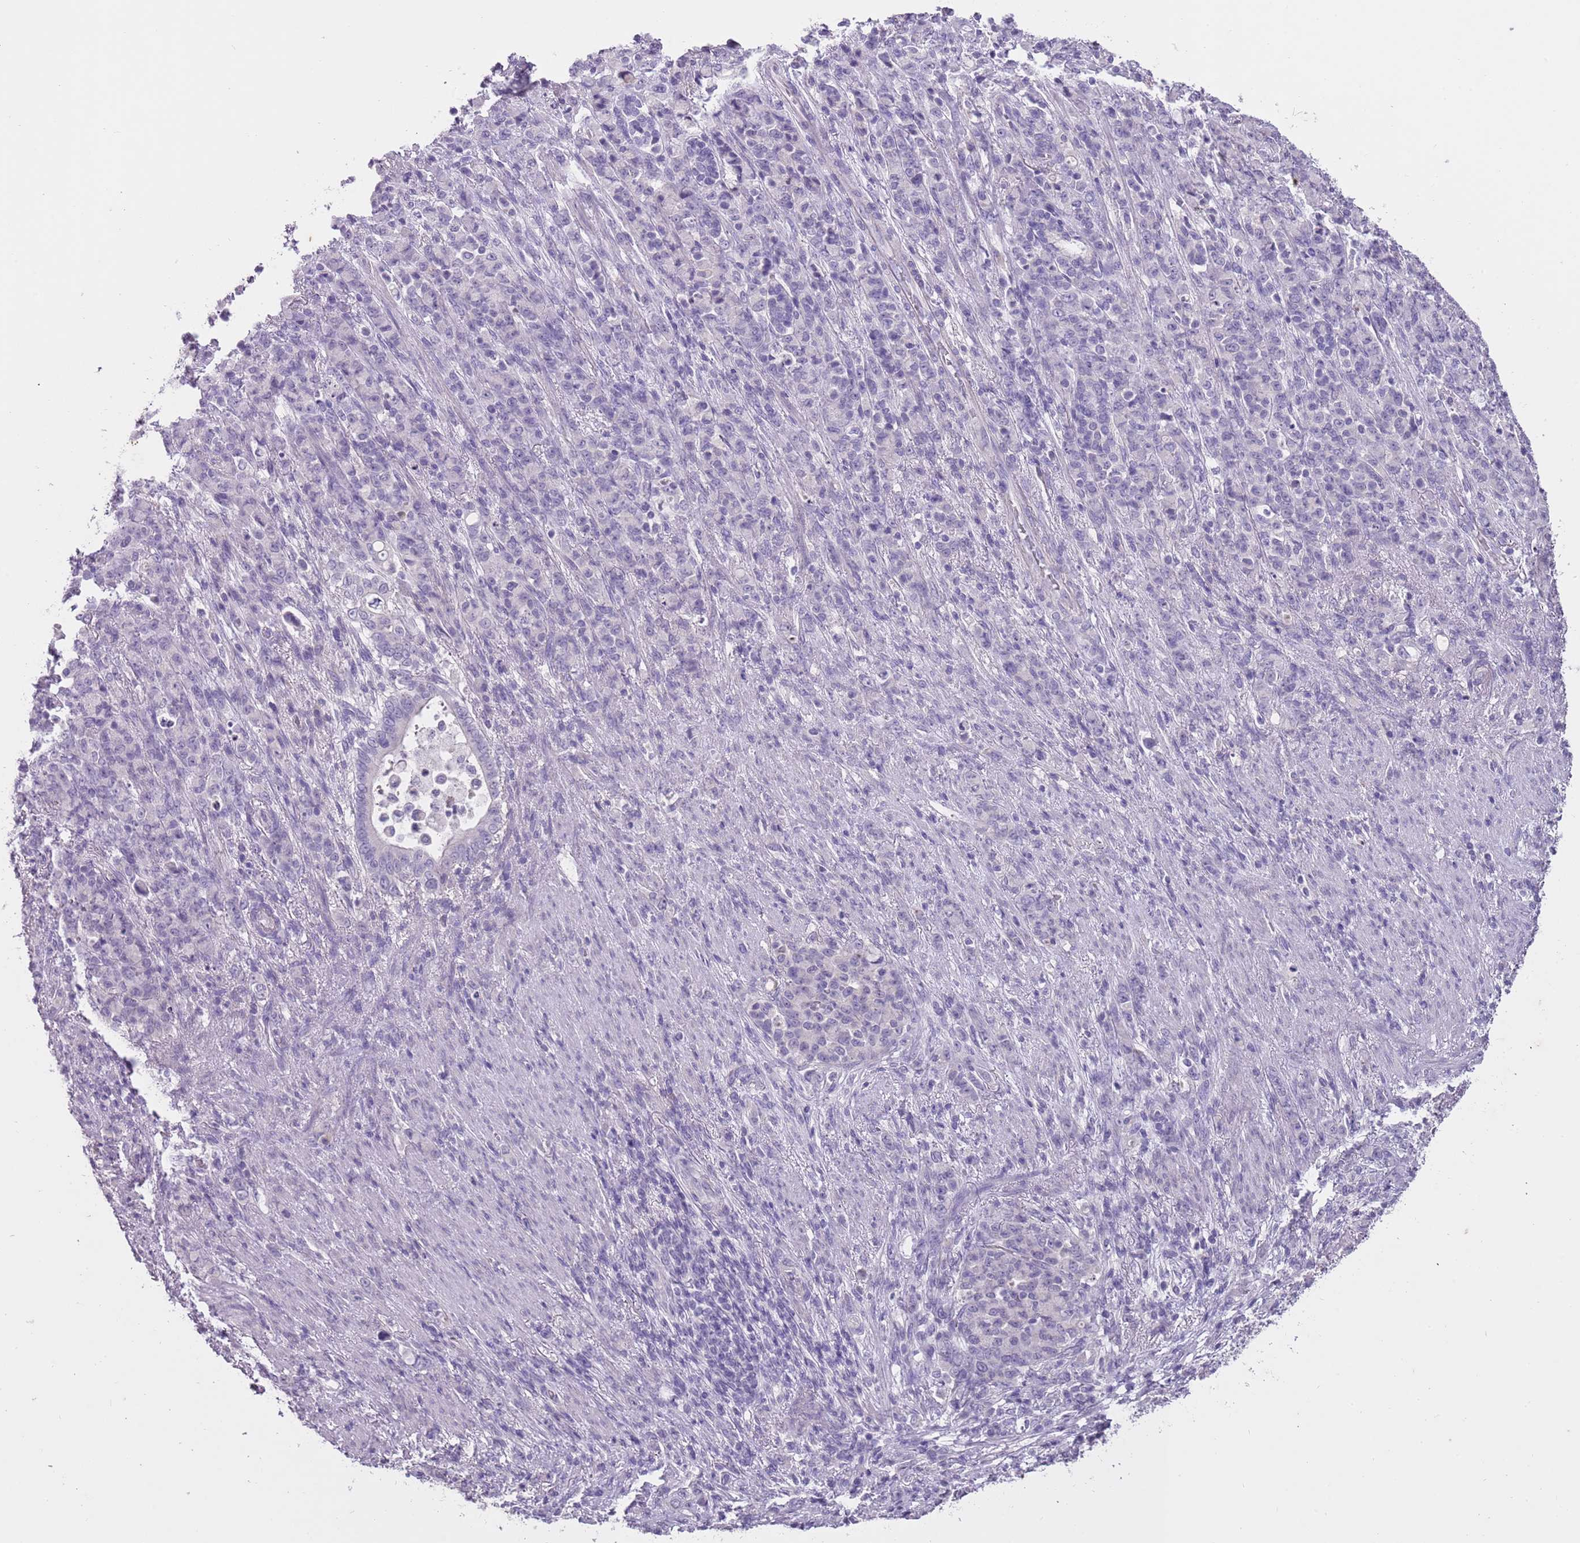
{"staining": {"intensity": "negative", "quantity": "none", "location": "none"}, "tissue": "stomach cancer", "cell_type": "Tumor cells", "image_type": "cancer", "snomed": [{"axis": "morphology", "description": "Adenocarcinoma, NOS"}, {"axis": "topography", "description": "Stomach"}], "caption": "DAB (3,3'-diaminobenzidine) immunohistochemical staining of stomach adenocarcinoma demonstrates no significant positivity in tumor cells. (Brightfield microscopy of DAB (3,3'-diaminobenzidine) immunohistochemistry at high magnification).", "gene": "SLC35E3", "patient": {"sex": "female", "age": 79}}